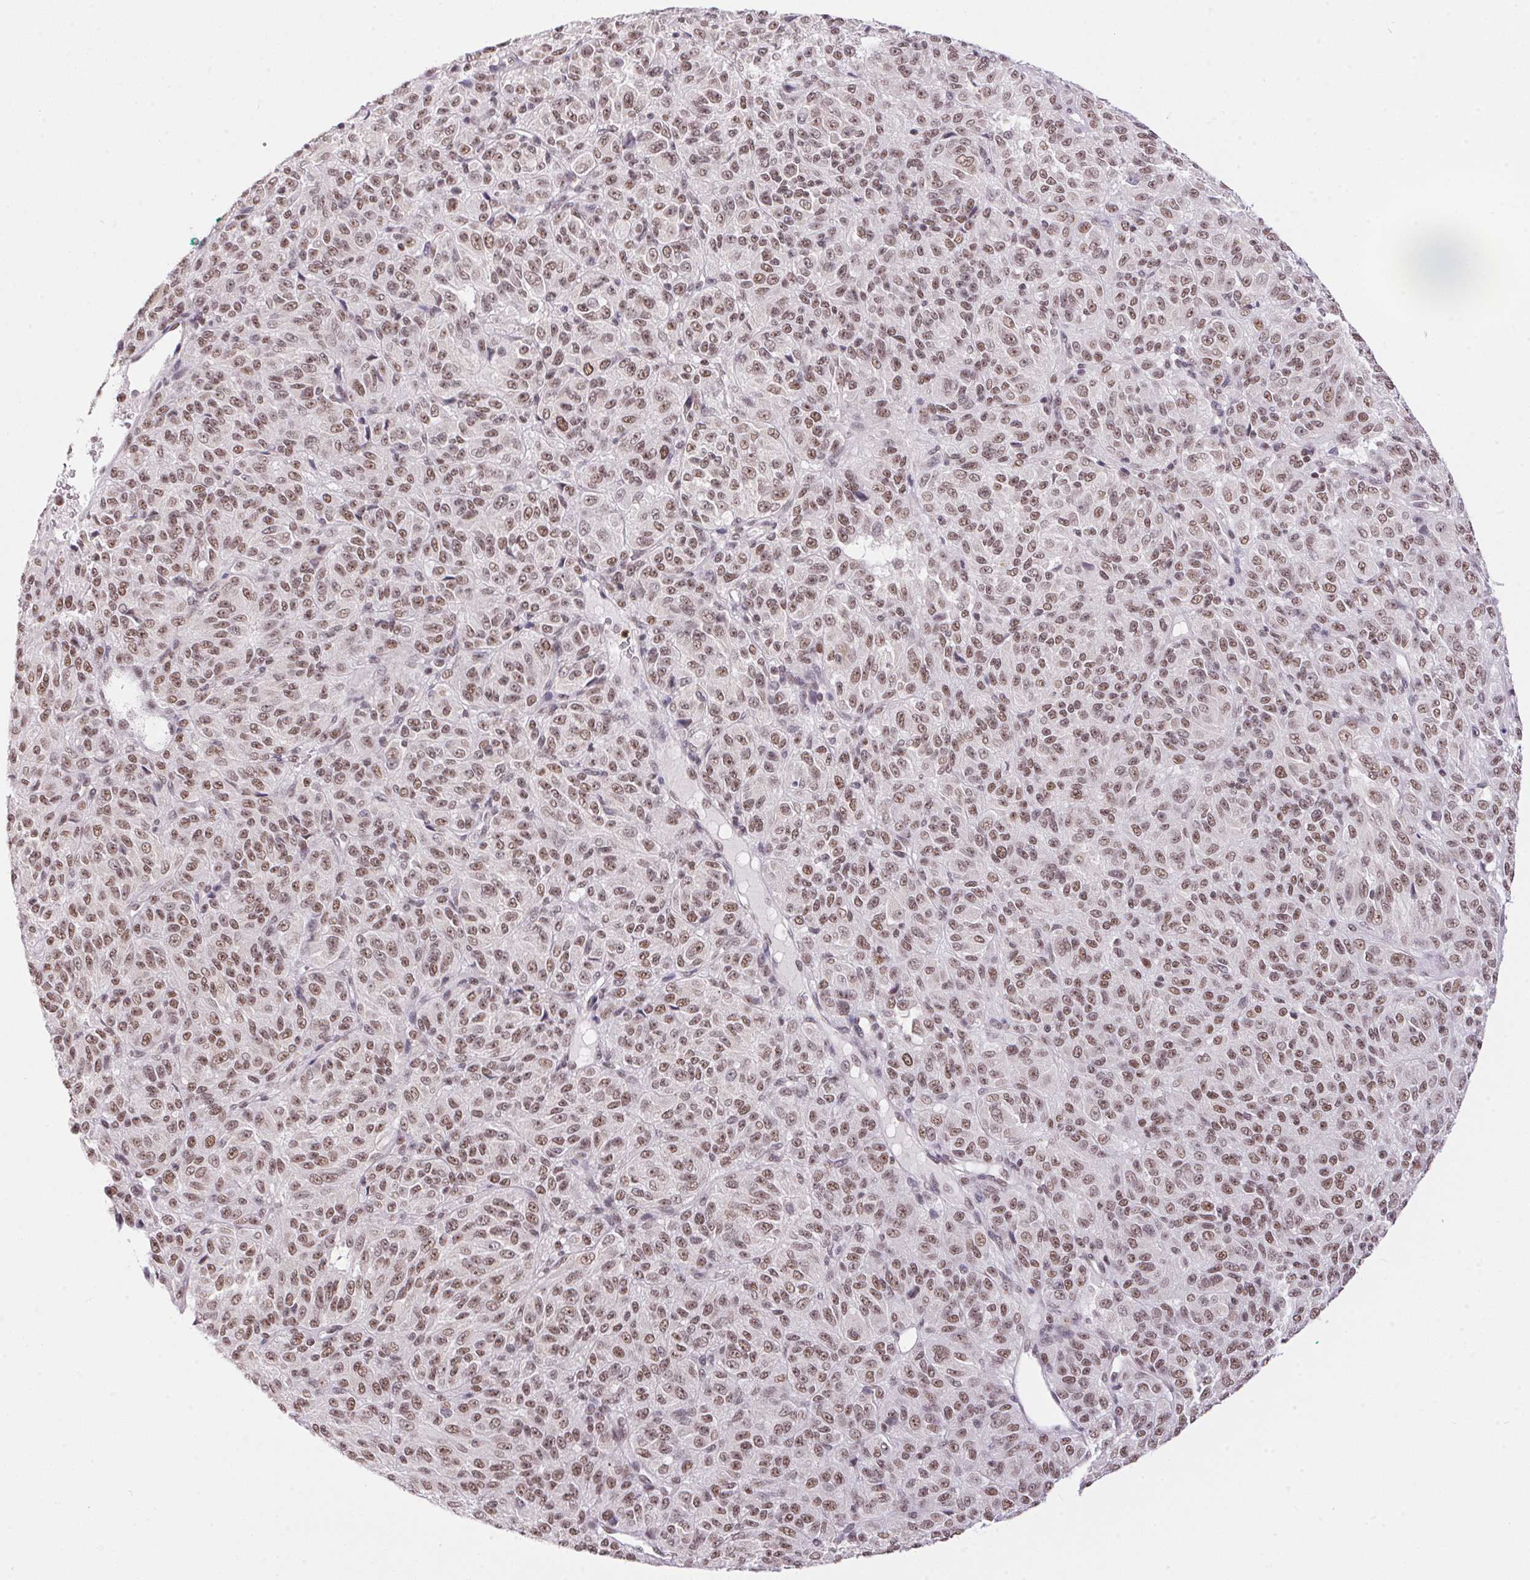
{"staining": {"intensity": "moderate", "quantity": ">75%", "location": "nuclear"}, "tissue": "melanoma", "cell_type": "Tumor cells", "image_type": "cancer", "snomed": [{"axis": "morphology", "description": "Malignant melanoma, Metastatic site"}, {"axis": "topography", "description": "Brain"}], "caption": "Melanoma stained for a protein (brown) reveals moderate nuclear positive positivity in about >75% of tumor cells.", "gene": "NFE2L1", "patient": {"sex": "female", "age": 56}}